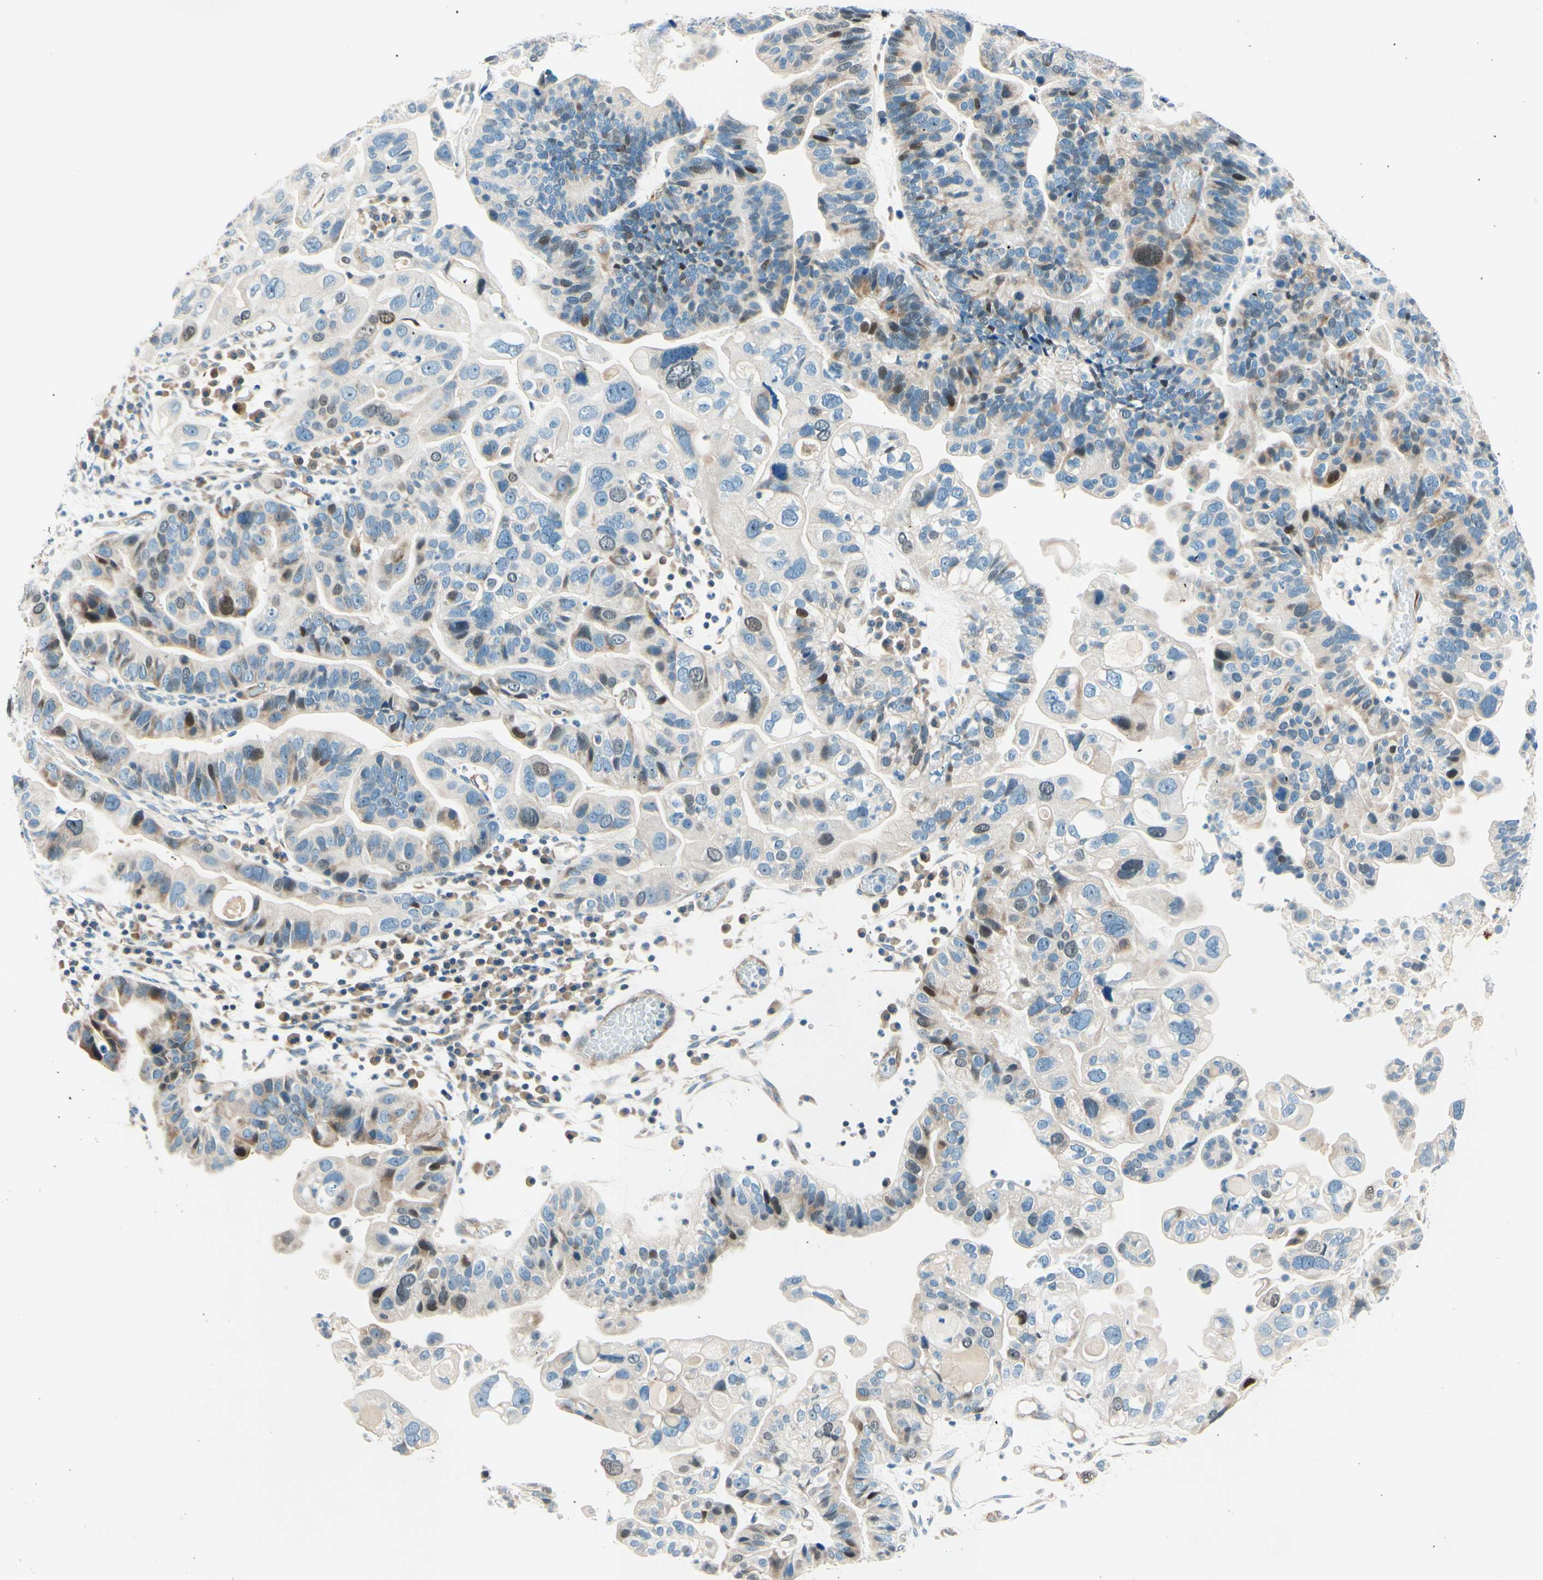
{"staining": {"intensity": "weak", "quantity": "<25%", "location": "cytoplasmic/membranous,nuclear"}, "tissue": "ovarian cancer", "cell_type": "Tumor cells", "image_type": "cancer", "snomed": [{"axis": "morphology", "description": "Cystadenocarcinoma, serous, NOS"}, {"axis": "topography", "description": "Ovary"}], "caption": "The micrograph exhibits no significant expression in tumor cells of serous cystadenocarcinoma (ovarian). (DAB immunohistochemistry (IHC), high magnification).", "gene": "TAOK2", "patient": {"sex": "female", "age": 56}}